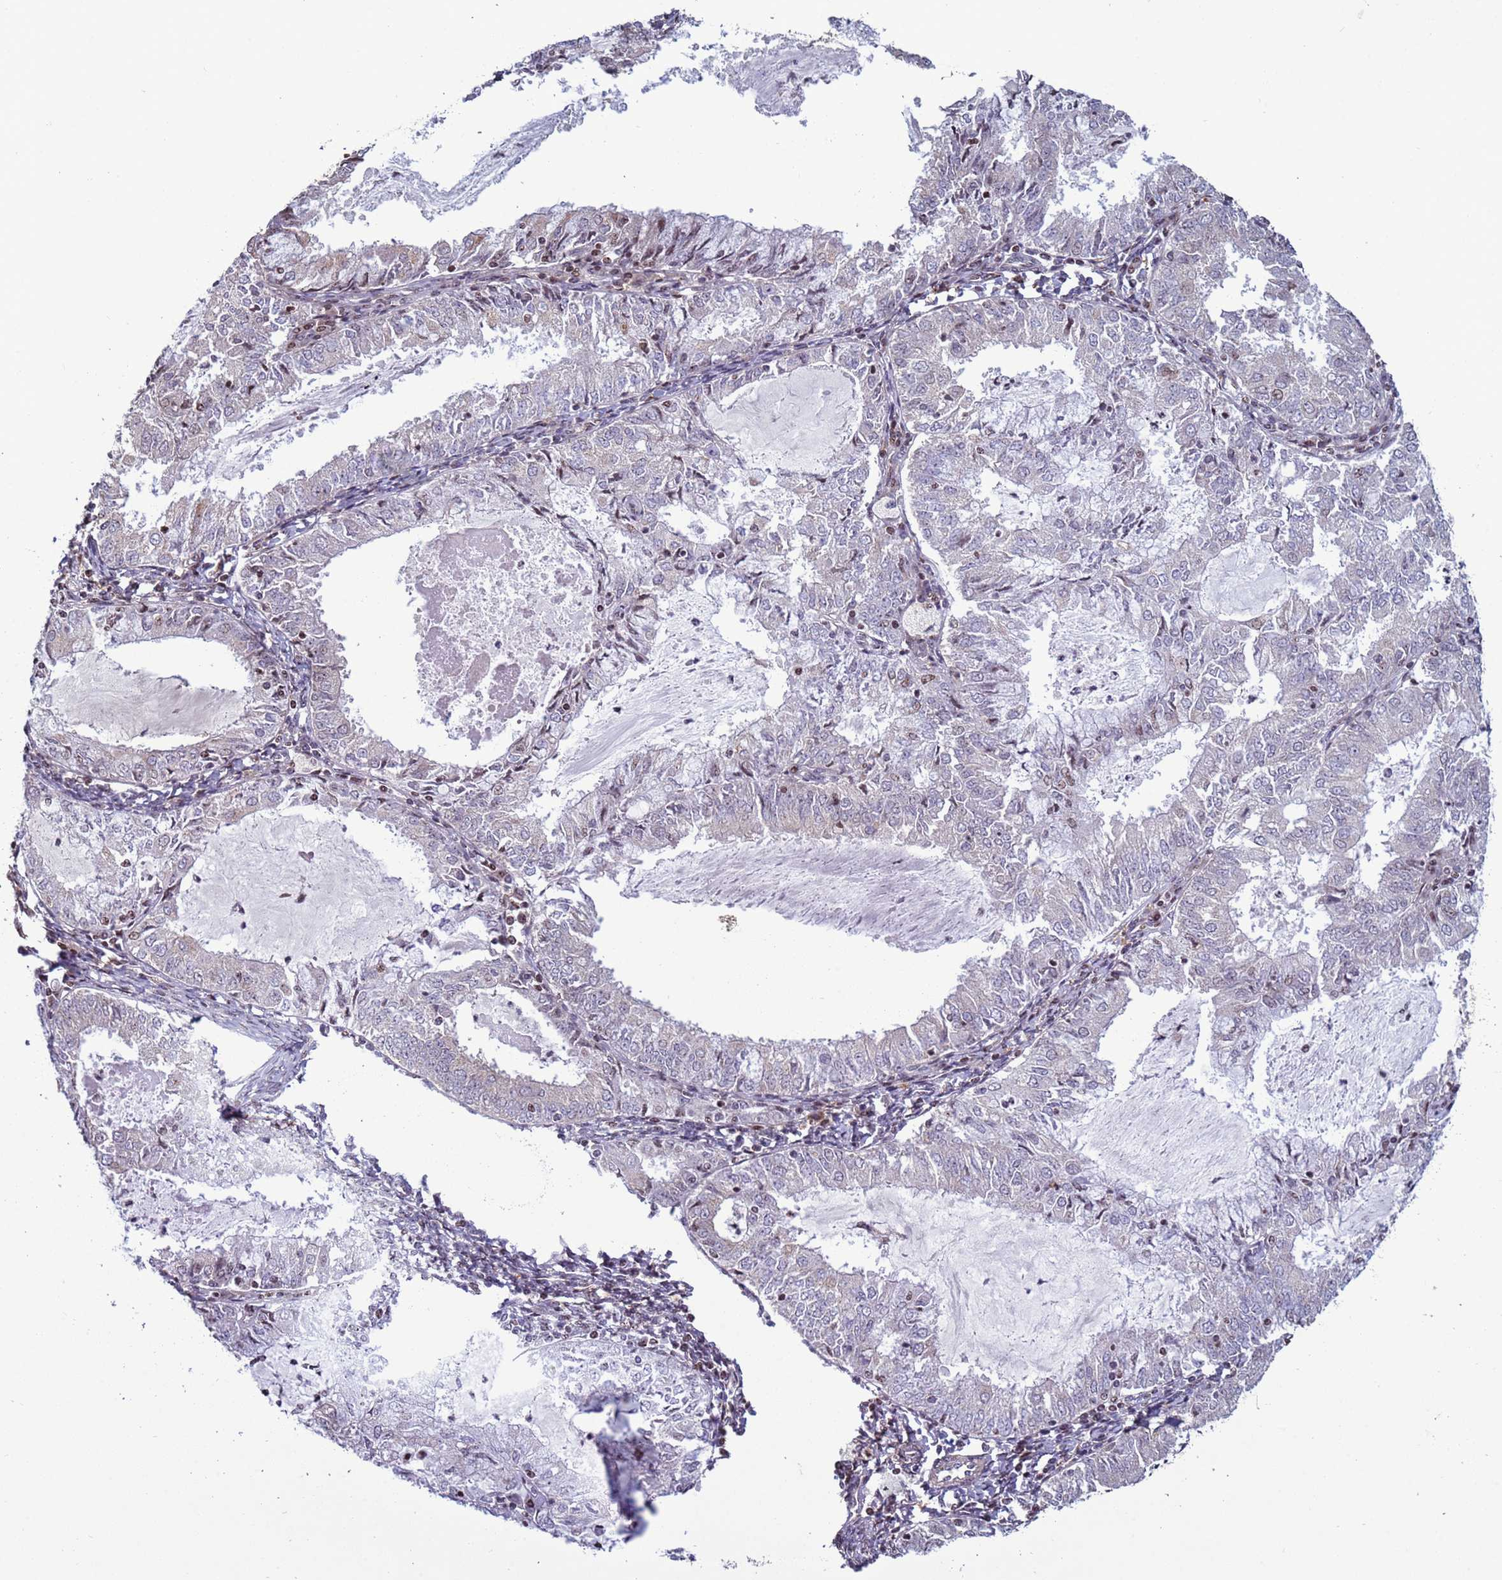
{"staining": {"intensity": "negative", "quantity": "none", "location": "none"}, "tissue": "endometrial cancer", "cell_type": "Tumor cells", "image_type": "cancer", "snomed": [{"axis": "morphology", "description": "Adenocarcinoma, NOS"}, {"axis": "topography", "description": "Endometrium"}], "caption": "Micrograph shows no significant protein staining in tumor cells of endometrial cancer (adenocarcinoma).", "gene": "HGH1", "patient": {"sex": "female", "age": 57}}